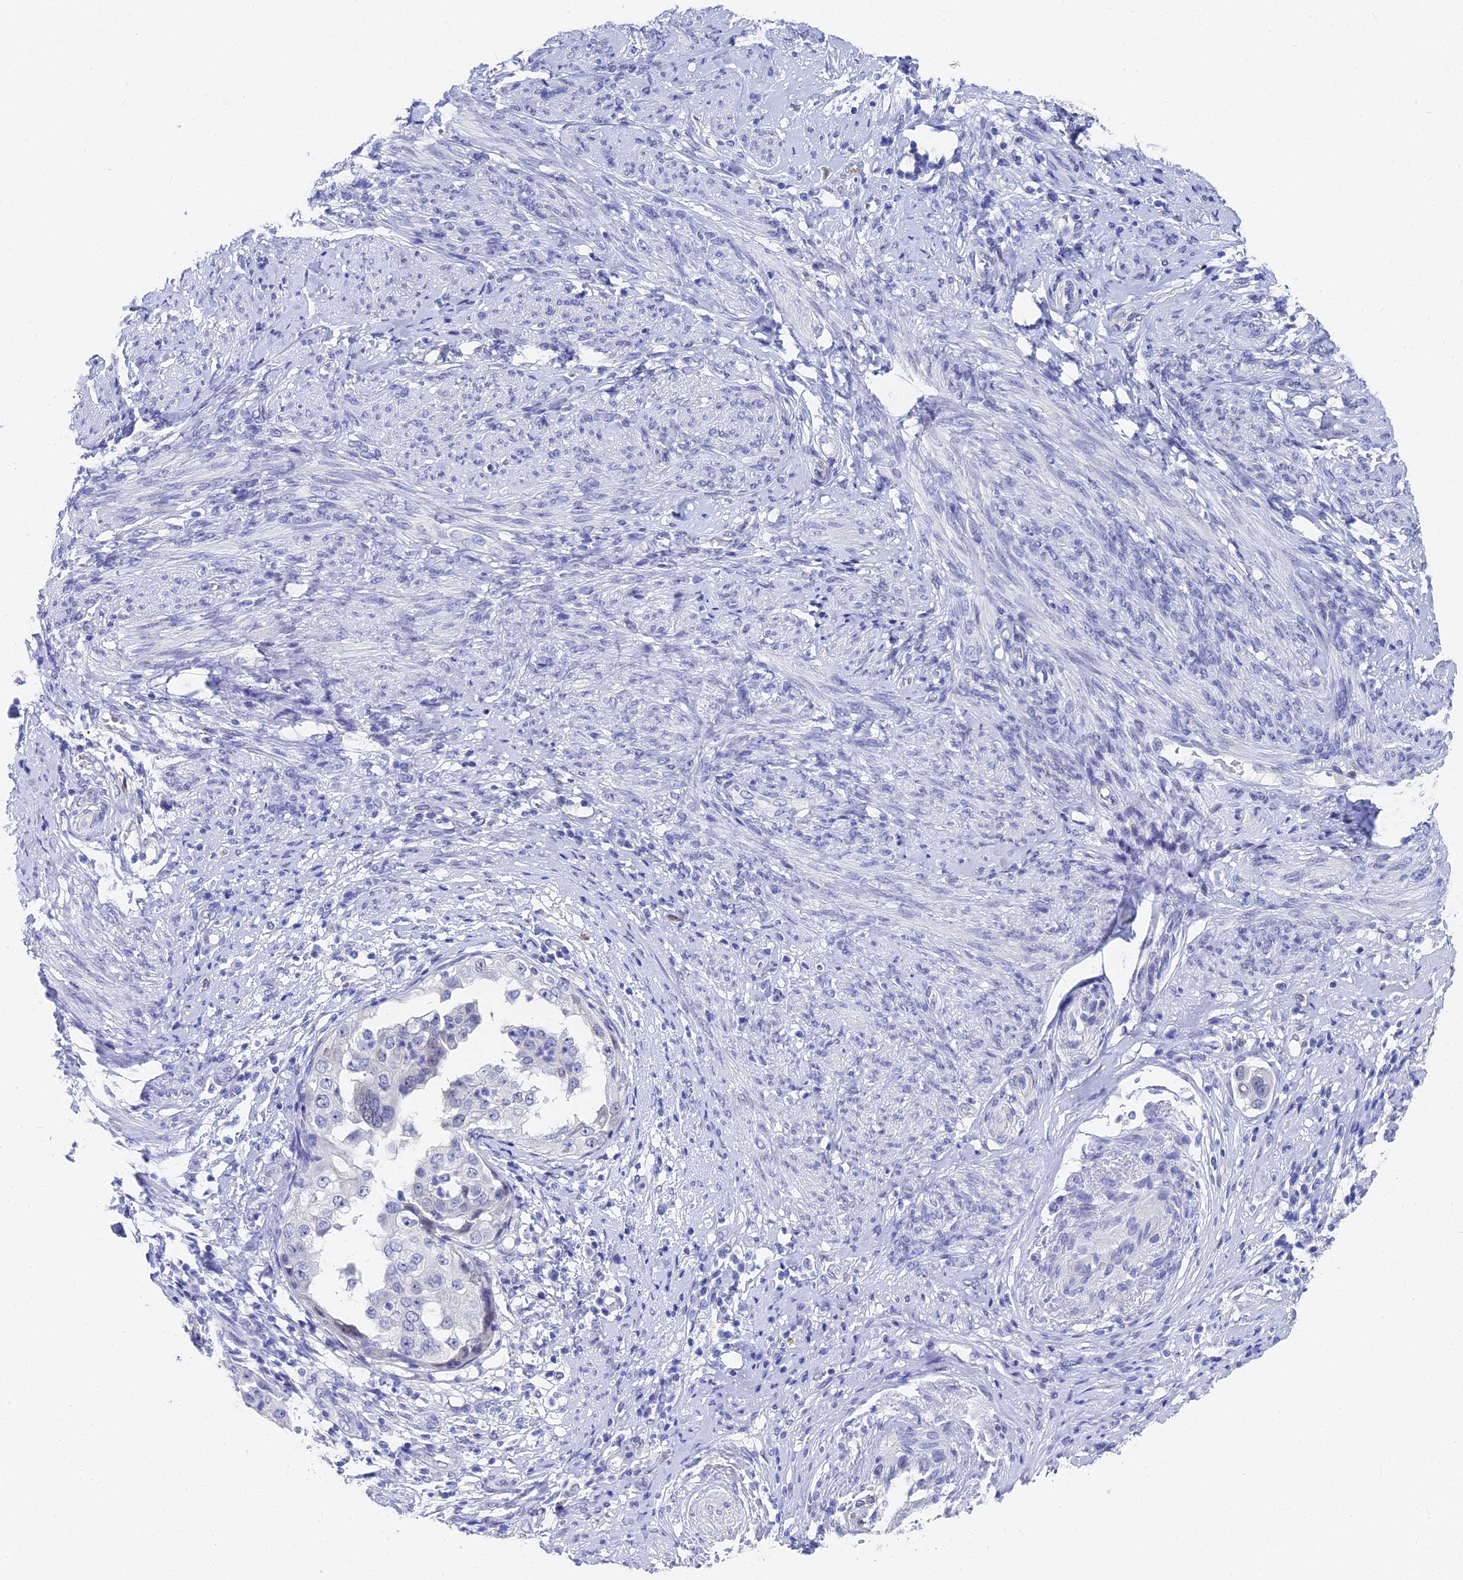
{"staining": {"intensity": "negative", "quantity": "none", "location": "none"}, "tissue": "endometrial cancer", "cell_type": "Tumor cells", "image_type": "cancer", "snomed": [{"axis": "morphology", "description": "Adenocarcinoma, NOS"}, {"axis": "topography", "description": "Endometrium"}], "caption": "IHC of human endometrial cancer (adenocarcinoma) demonstrates no positivity in tumor cells.", "gene": "VPS33B", "patient": {"sex": "female", "age": 85}}